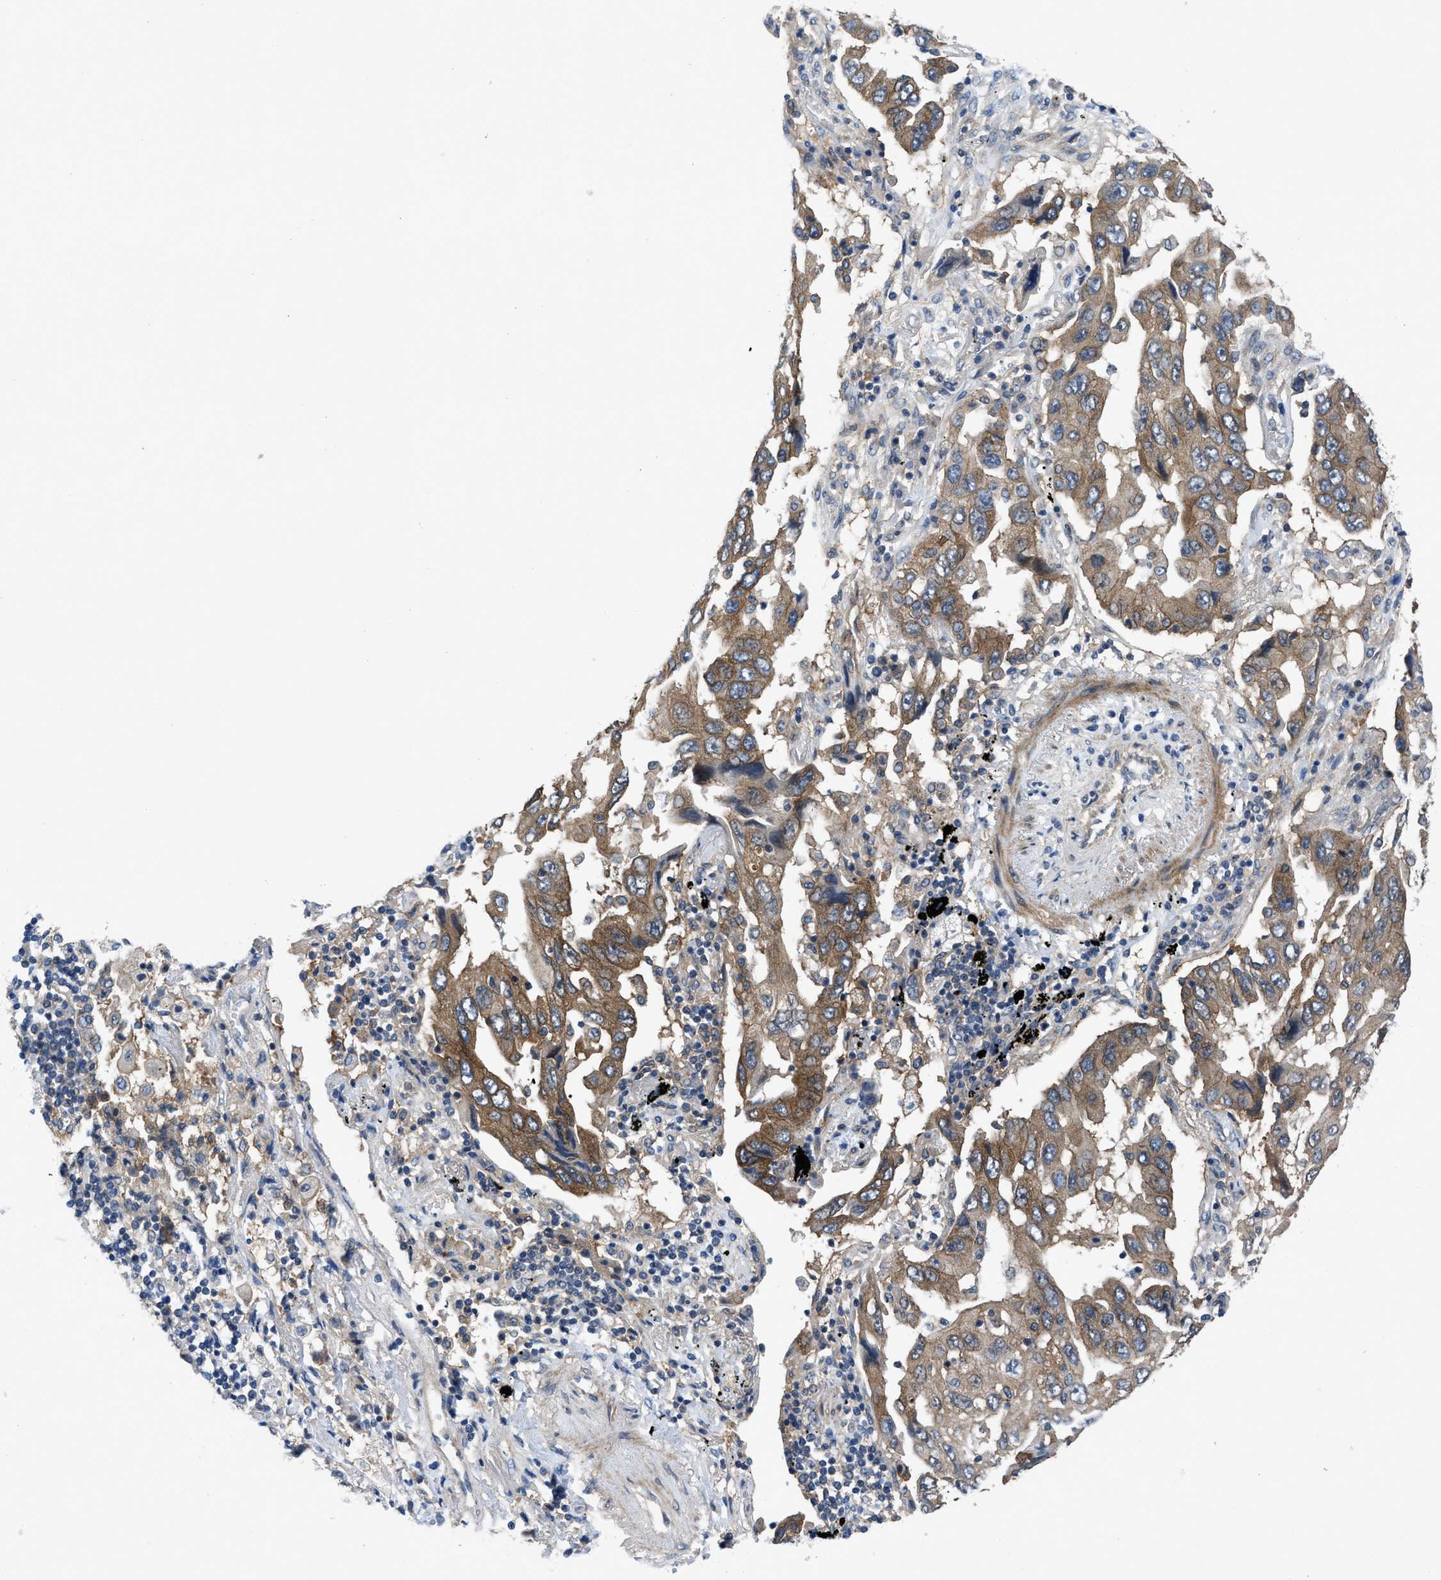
{"staining": {"intensity": "moderate", "quantity": "25%-75%", "location": "cytoplasmic/membranous"}, "tissue": "lung cancer", "cell_type": "Tumor cells", "image_type": "cancer", "snomed": [{"axis": "morphology", "description": "Adenocarcinoma, NOS"}, {"axis": "topography", "description": "Lung"}], "caption": "Lung cancer (adenocarcinoma) stained with a protein marker reveals moderate staining in tumor cells.", "gene": "PANX1", "patient": {"sex": "female", "age": 65}}